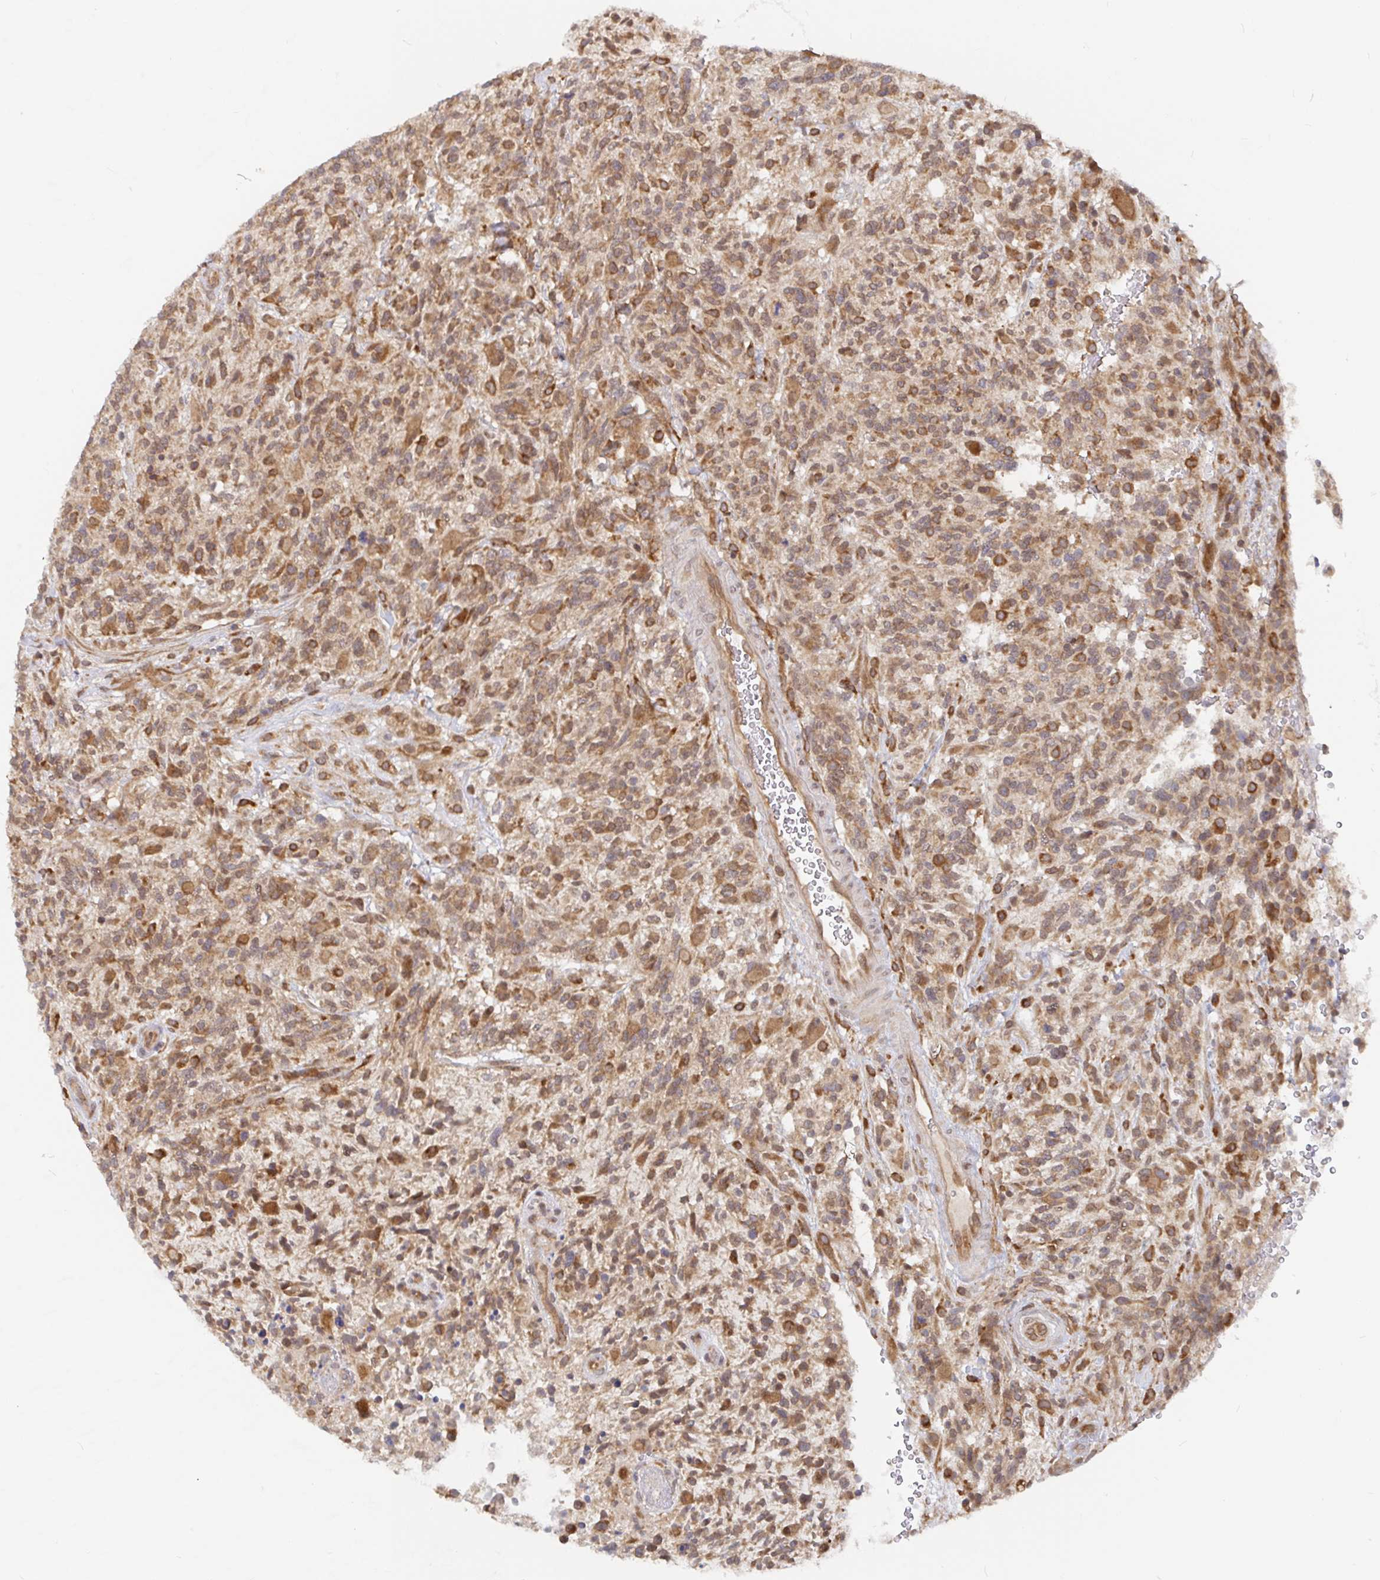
{"staining": {"intensity": "moderate", "quantity": ">75%", "location": "cytoplasmic/membranous"}, "tissue": "glioma", "cell_type": "Tumor cells", "image_type": "cancer", "snomed": [{"axis": "morphology", "description": "Glioma, malignant, High grade"}, {"axis": "topography", "description": "Brain"}], "caption": "Glioma stained for a protein shows moderate cytoplasmic/membranous positivity in tumor cells.", "gene": "ALG1", "patient": {"sex": "female", "age": 71}}